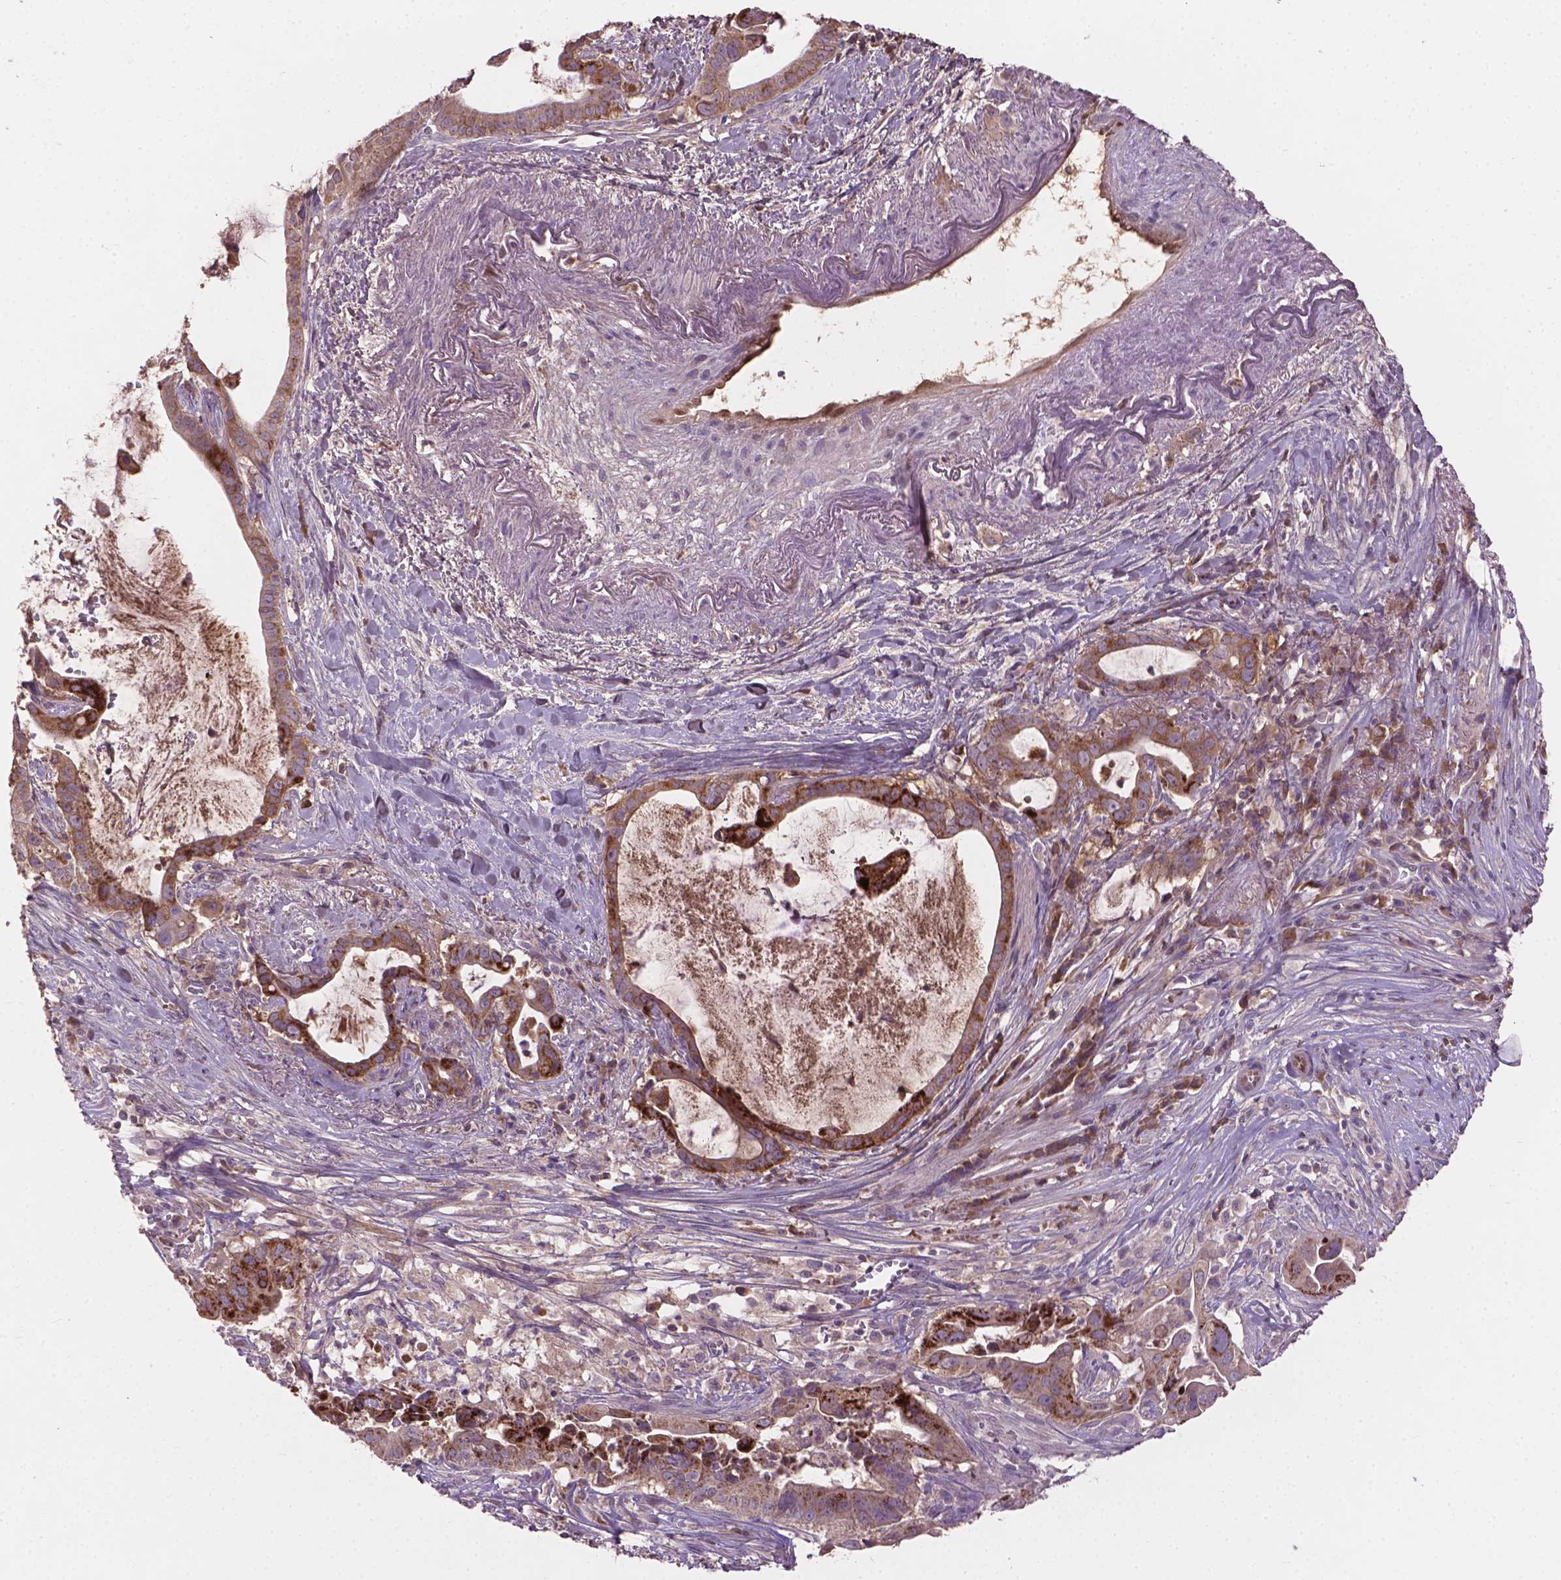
{"staining": {"intensity": "moderate", "quantity": "25%-75%", "location": "cytoplasmic/membranous"}, "tissue": "pancreatic cancer", "cell_type": "Tumor cells", "image_type": "cancer", "snomed": [{"axis": "morphology", "description": "Adenocarcinoma, NOS"}, {"axis": "topography", "description": "Pancreas"}], "caption": "Immunohistochemical staining of pancreatic cancer (adenocarcinoma) exhibits medium levels of moderate cytoplasmic/membranous protein staining in approximately 25%-75% of tumor cells.", "gene": "SOX17", "patient": {"sex": "male", "age": 61}}